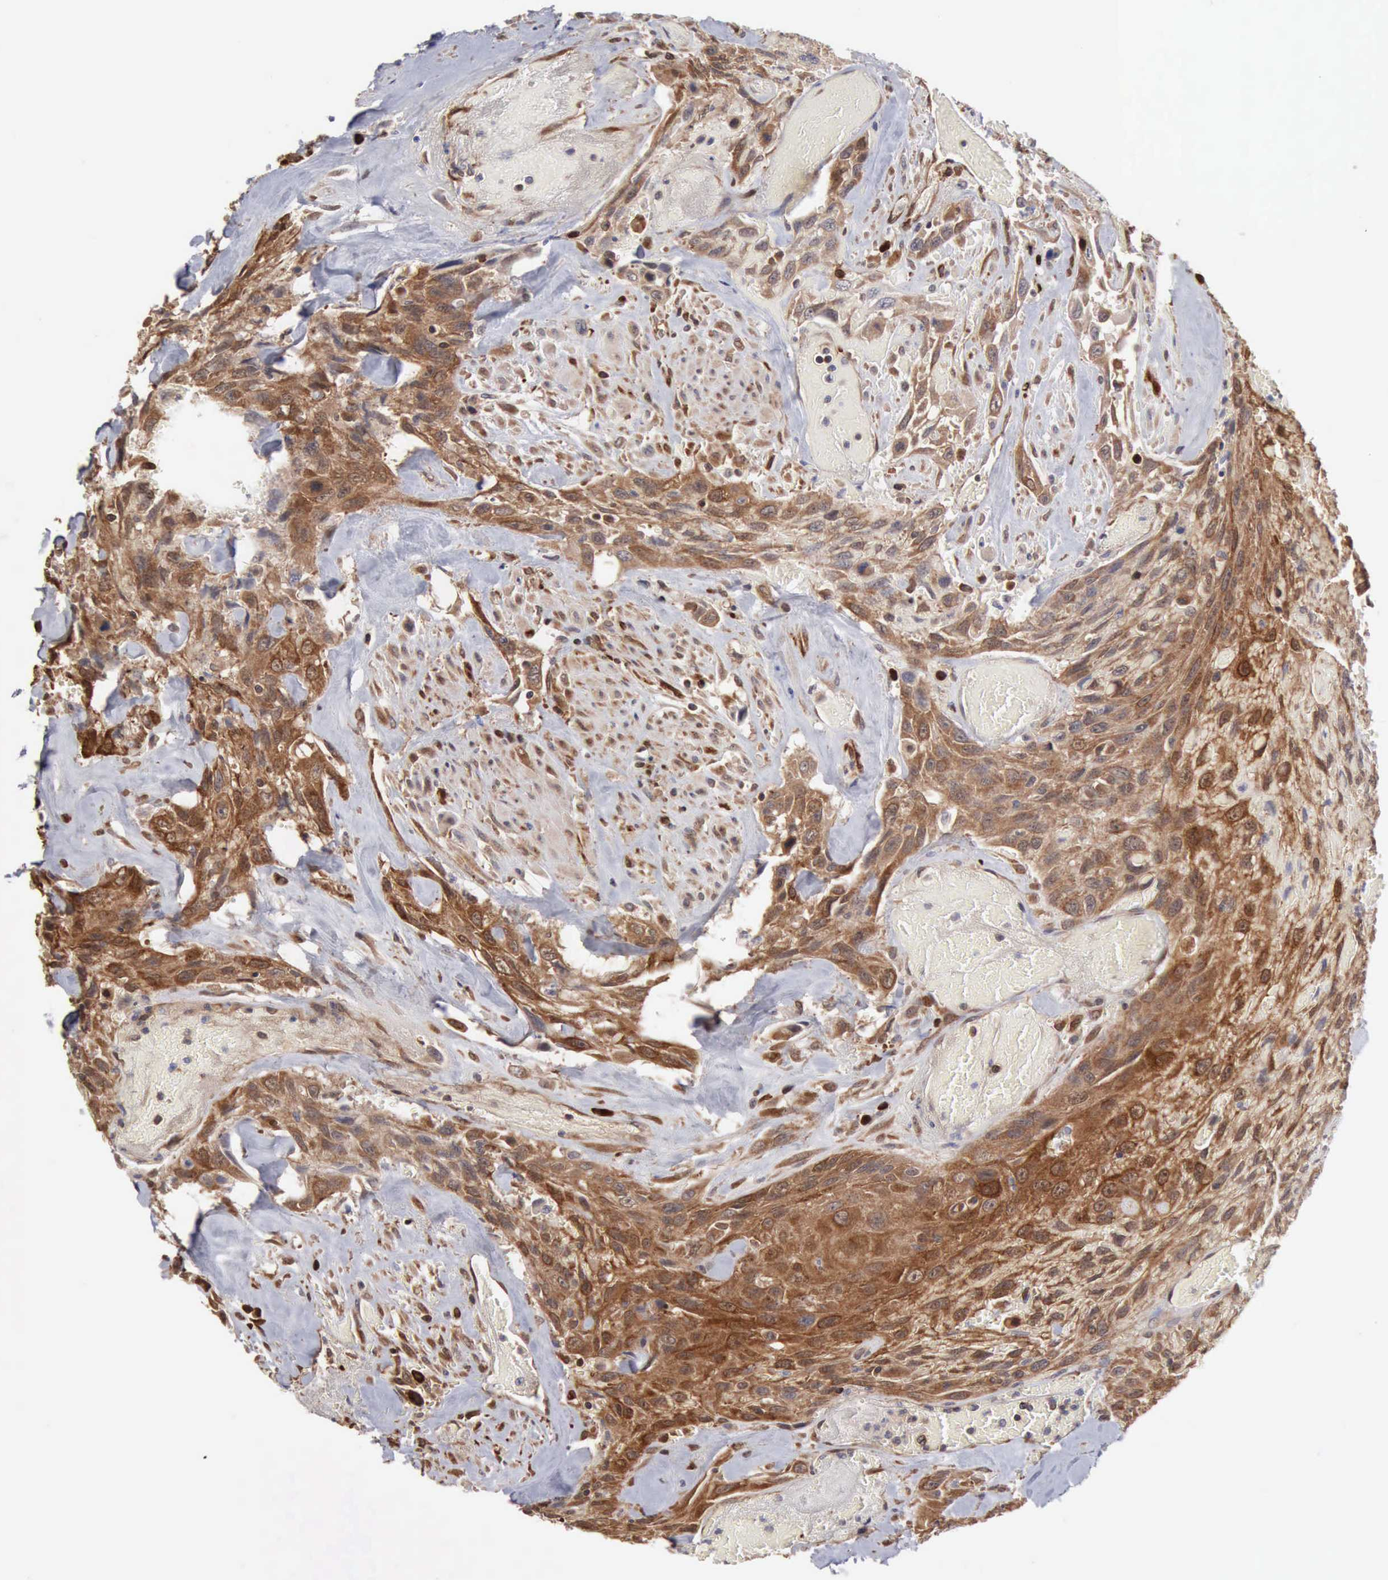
{"staining": {"intensity": "strong", "quantity": ">75%", "location": "cytoplasmic/membranous"}, "tissue": "urothelial cancer", "cell_type": "Tumor cells", "image_type": "cancer", "snomed": [{"axis": "morphology", "description": "Urothelial carcinoma, High grade"}, {"axis": "topography", "description": "Urinary bladder"}], "caption": "Immunohistochemistry photomicrograph of human urothelial carcinoma (high-grade) stained for a protein (brown), which exhibits high levels of strong cytoplasmic/membranous positivity in approximately >75% of tumor cells.", "gene": "APOL2", "patient": {"sex": "female", "age": 84}}